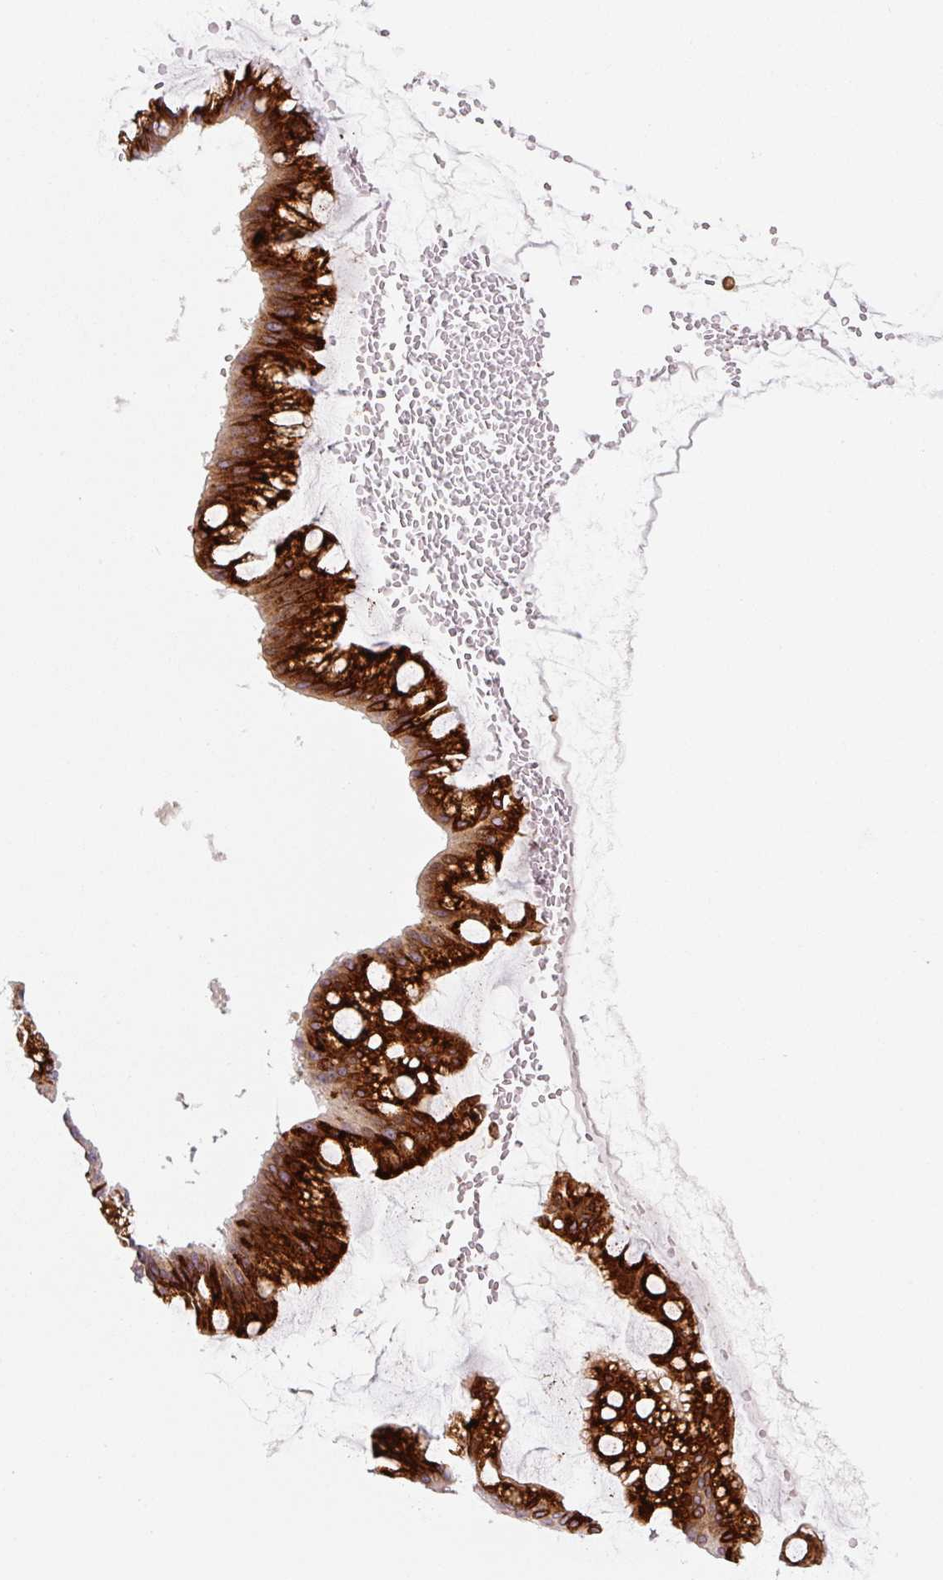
{"staining": {"intensity": "strong", "quantity": ">75%", "location": "cytoplasmic/membranous"}, "tissue": "ovarian cancer", "cell_type": "Tumor cells", "image_type": "cancer", "snomed": [{"axis": "morphology", "description": "Cystadenocarcinoma, mucinous, NOS"}, {"axis": "topography", "description": "Ovary"}], "caption": "A histopathology image of ovarian mucinous cystadenocarcinoma stained for a protein displays strong cytoplasmic/membranous brown staining in tumor cells.", "gene": "DISP3", "patient": {"sex": "female", "age": 73}}